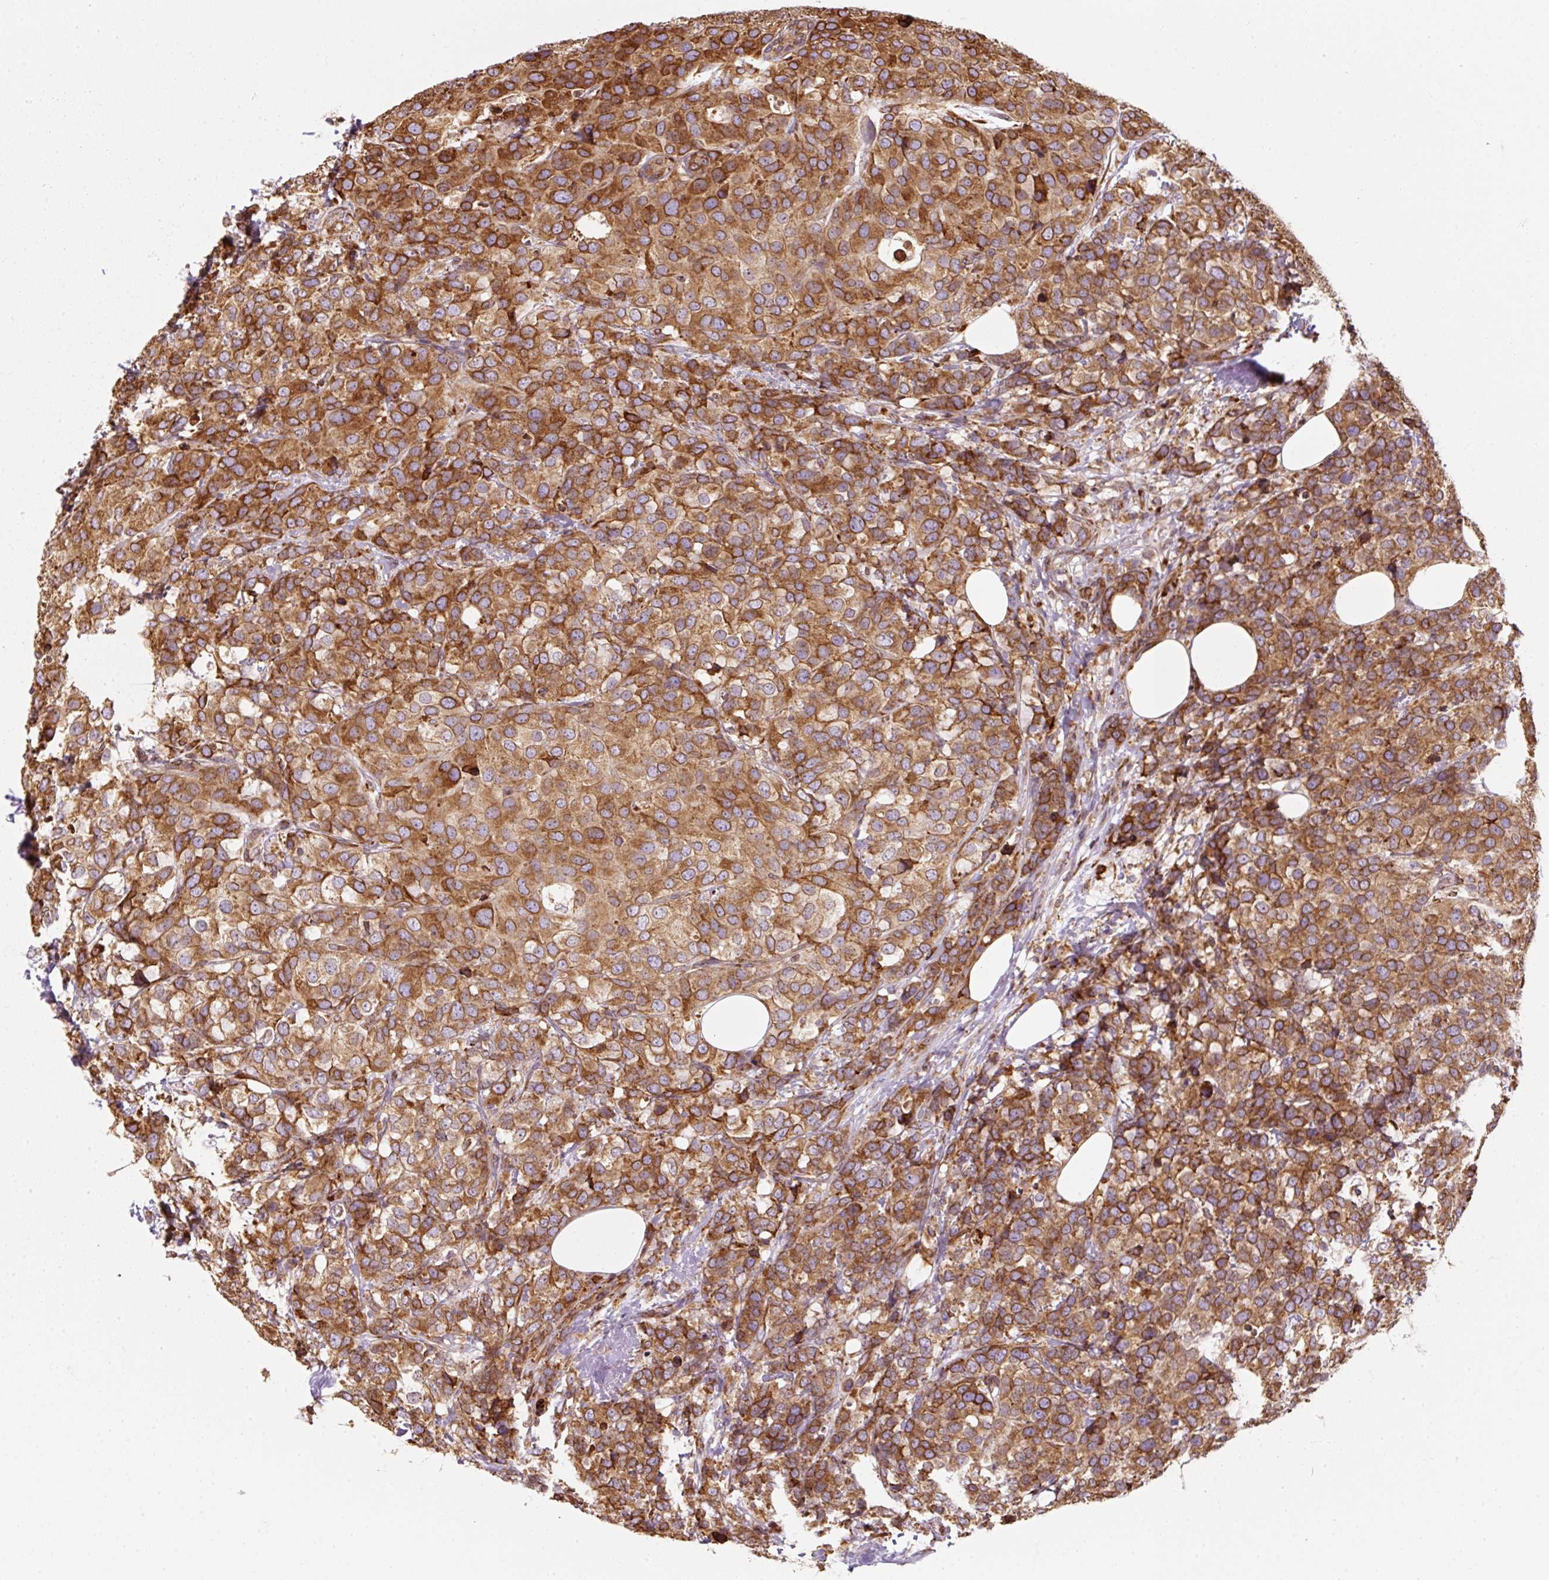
{"staining": {"intensity": "strong", "quantity": ">75%", "location": "cytoplasmic/membranous"}, "tissue": "breast cancer", "cell_type": "Tumor cells", "image_type": "cancer", "snomed": [{"axis": "morphology", "description": "Lobular carcinoma"}, {"axis": "topography", "description": "Breast"}], "caption": "Tumor cells exhibit strong cytoplasmic/membranous expression in about >75% of cells in lobular carcinoma (breast). The staining is performed using DAB brown chromogen to label protein expression. The nuclei are counter-stained blue using hematoxylin.", "gene": "PRKCSH", "patient": {"sex": "female", "age": 59}}